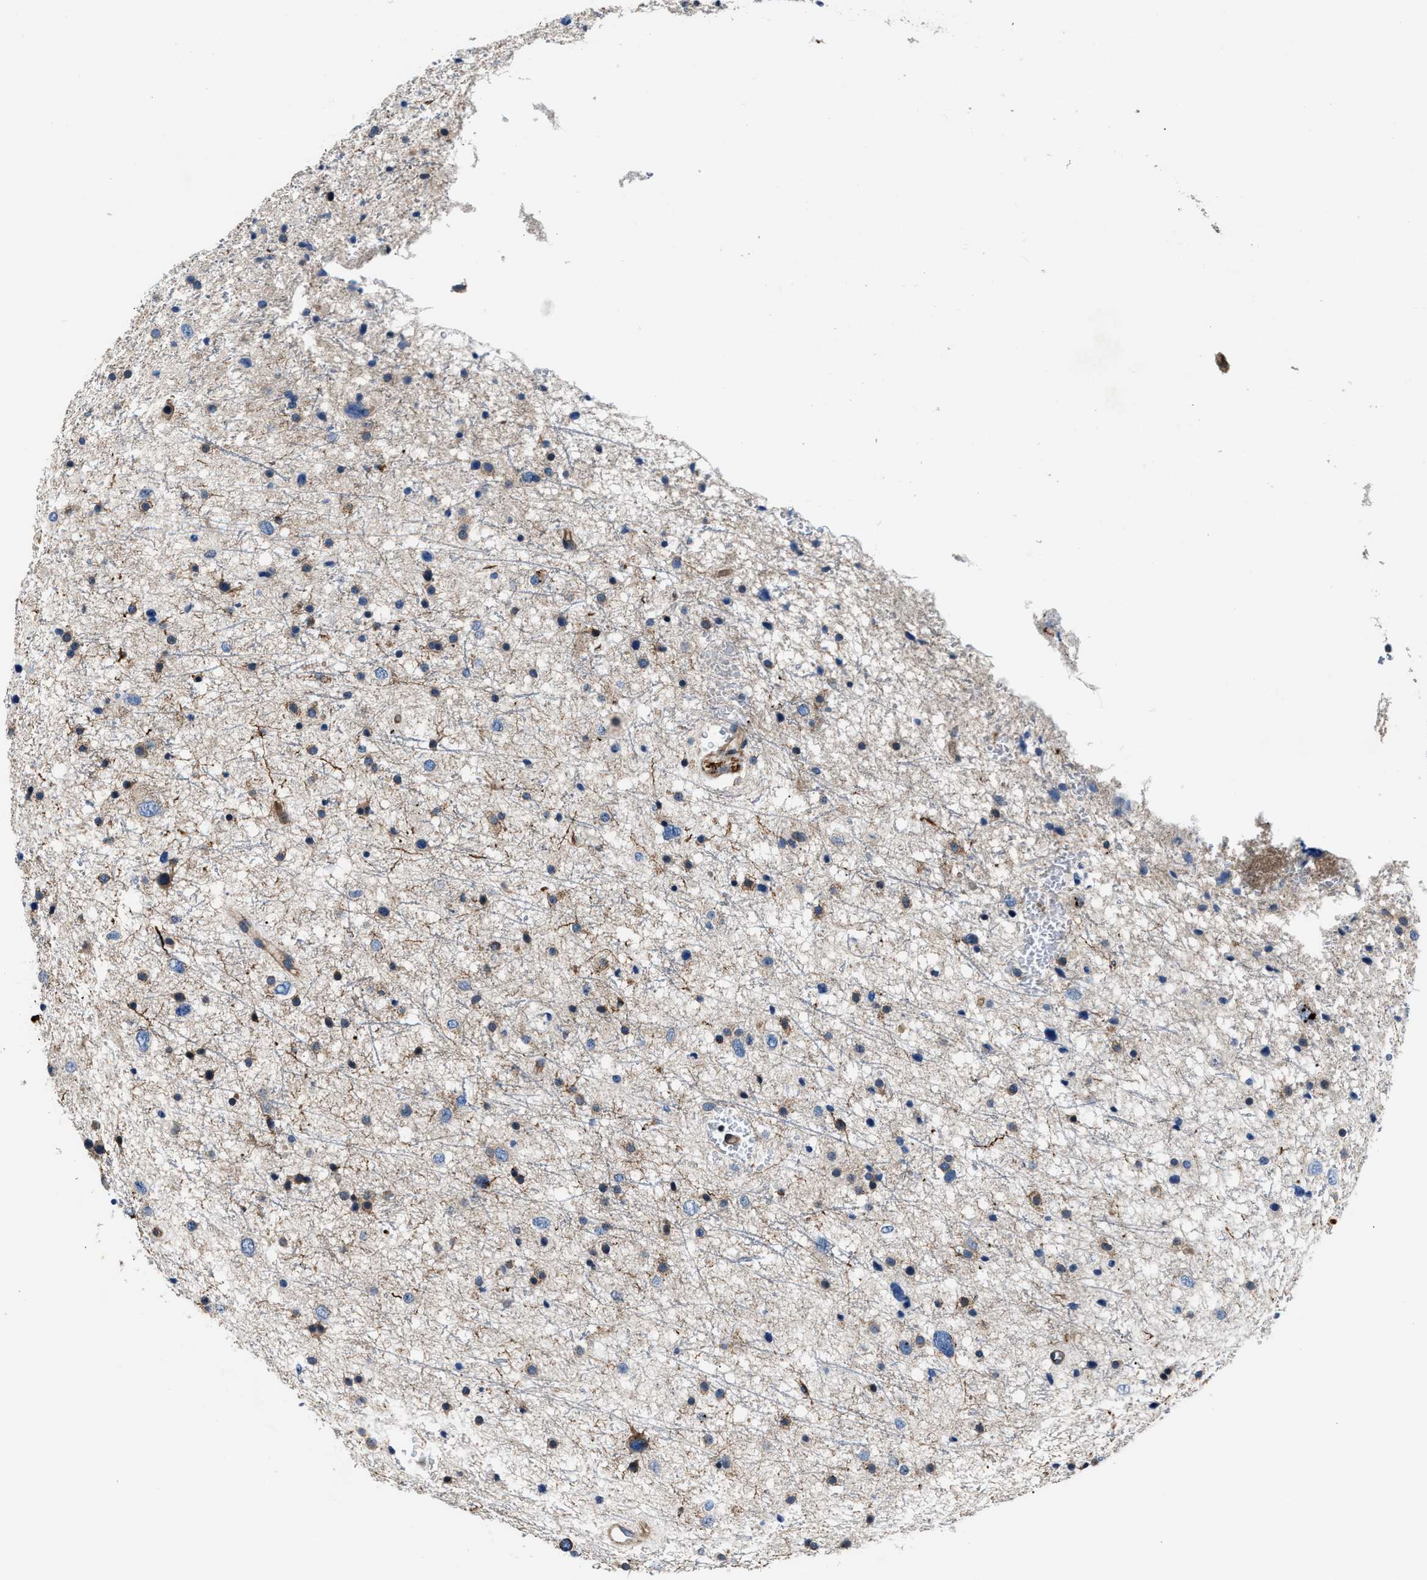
{"staining": {"intensity": "weak", "quantity": "<25%", "location": "cytoplasmic/membranous"}, "tissue": "glioma", "cell_type": "Tumor cells", "image_type": "cancer", "snomed": [{"axis": "morphology", "description": "Glioma, malignant, Low grade"}, {"axis": "topography", "description": "Brain"}], "caption": "A micrograph of malignant low-grade glioma stained for a protein exhibits no brown staining in tumor cells.", "gene": "MPDZ", "patient": {"sex": "female", "age": 37}}